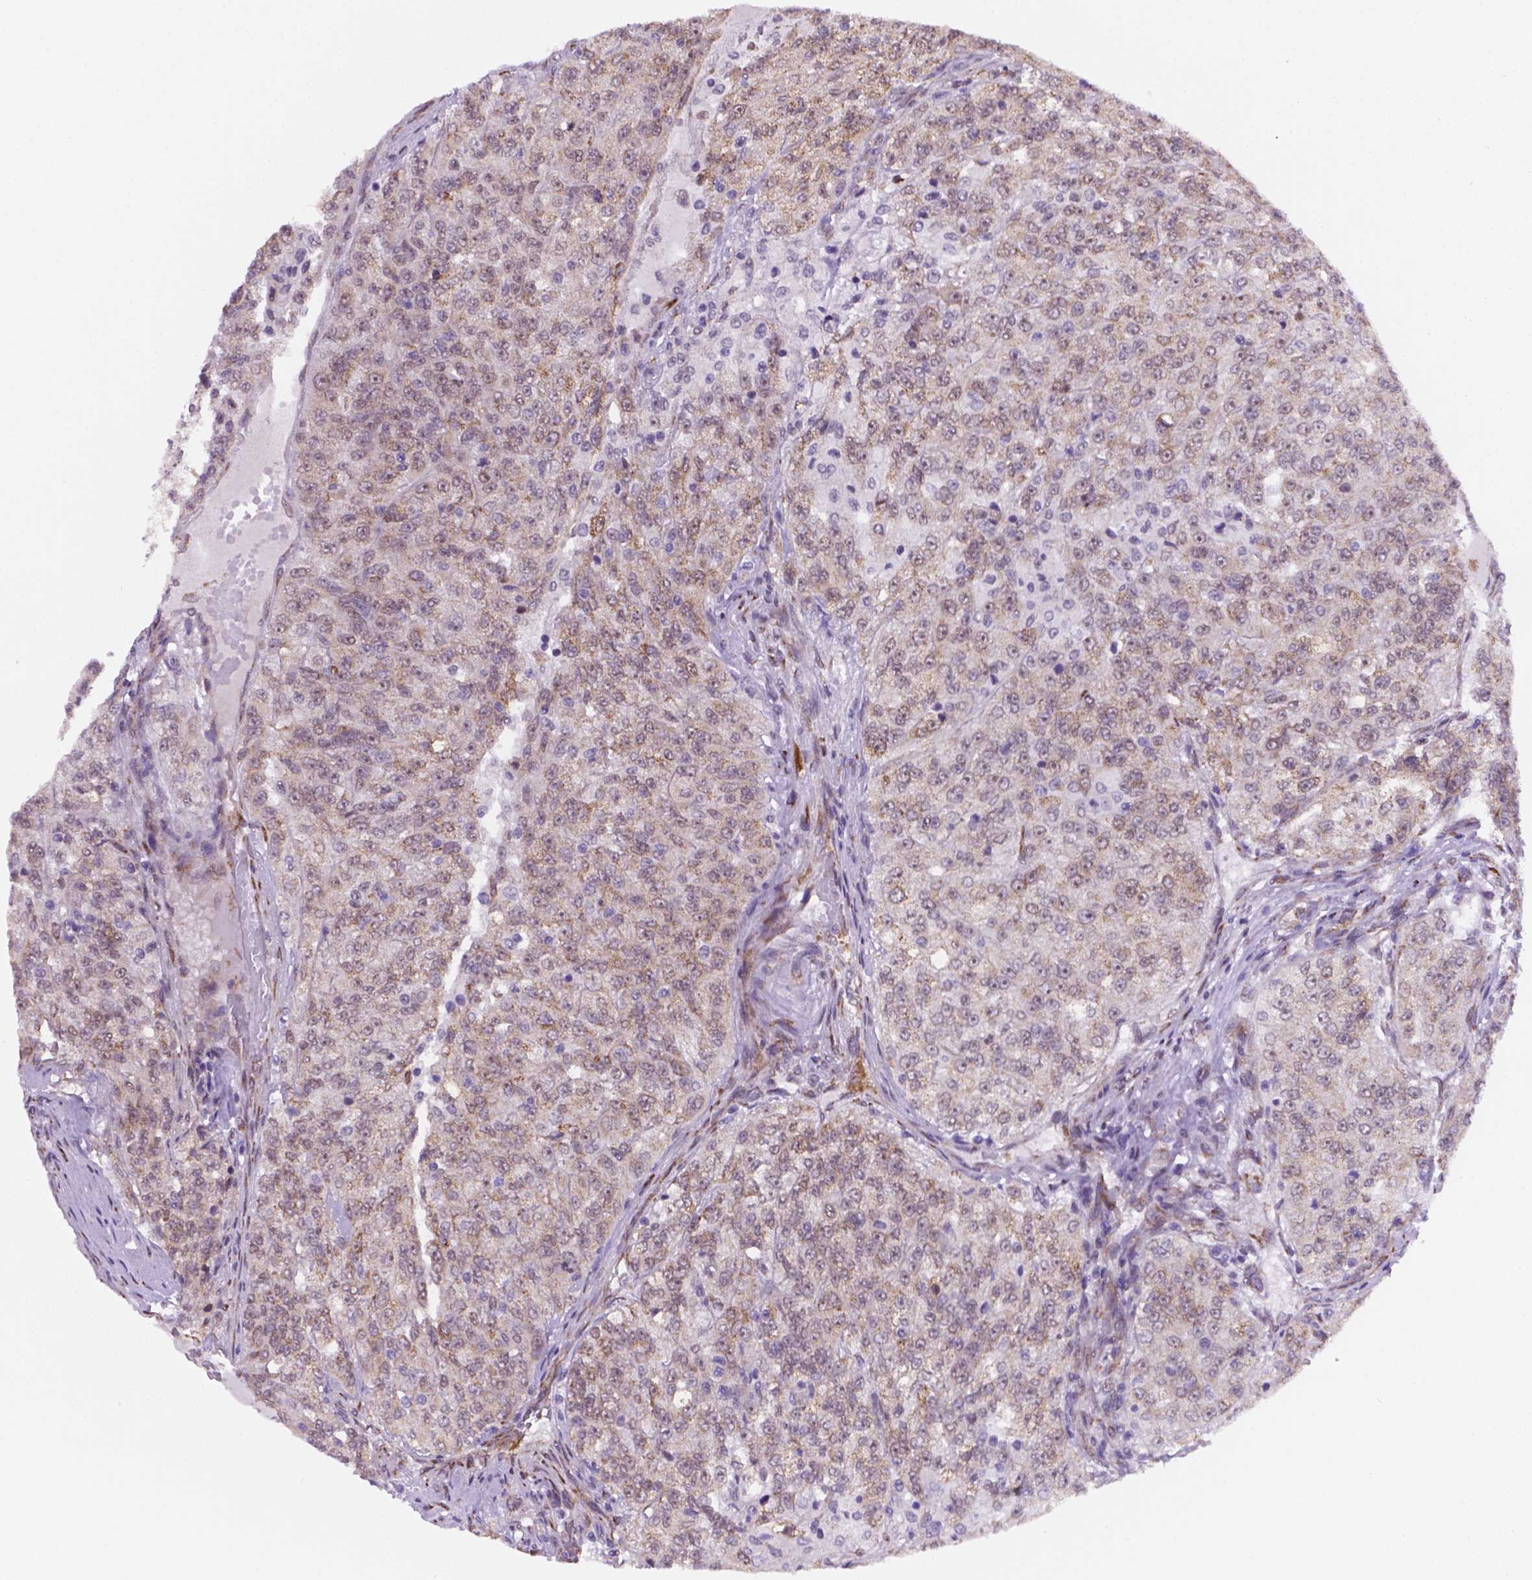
{"staining": {"intensity": "weak", "quantity": "25%-75%", "location": "cytoplasmic/membranous,nuclear"}, "tissue": "renal cancer", "cell_type": "Tumor cells", "image_type": "cancer", "snomed": [{"axis": "morphology", "description": "Adenocarcinoma, NOS"}, {"axis": "topography", "description": "Kidney"}], "caption": "Immunohistochemistry (IHC) photomicrograph of human adenocarcinoma (renal) stained for a protein (brown), which displays low levels of weak cytoplasmic/membranous and nuclear positivity in about 25%-75% of tumor cells.", "gene": "FNIP1", "patient": {"sex": "female", "age": 63}}